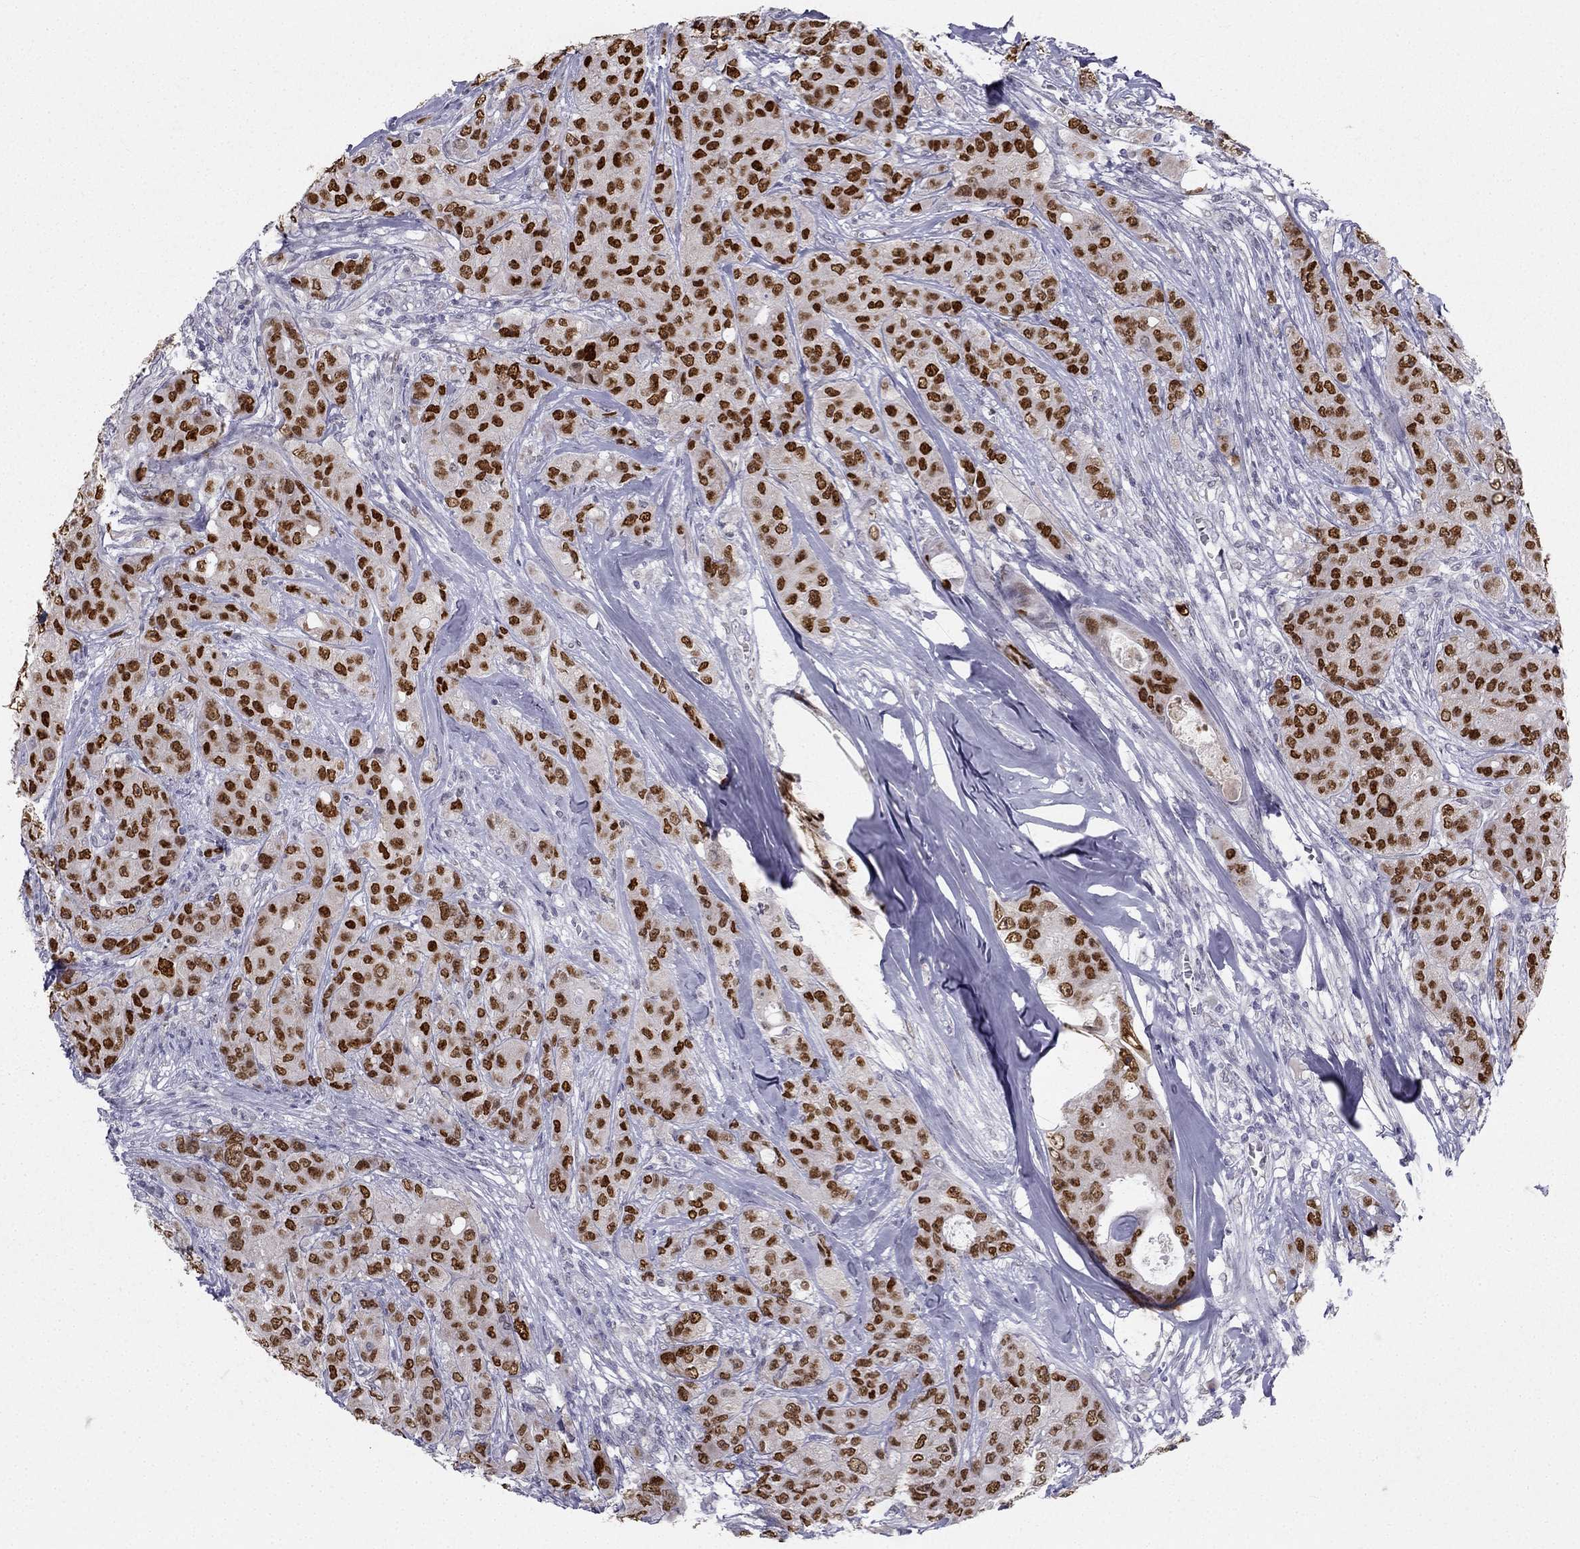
{"staining": {"intensity": "strong", "quantity": ">75%", "location": "nuclear"}, "tissue": "breast cancer", "cell_type": "Tumor cells", "image_type": "cancer", "snomed": [{"axis": "morphology", "description": "Duct carcinoma"}, {"axis": "topography", "description": "Breast"}], "caption": "Breast cancer (infiltrating ductal carcinoma) was stained to show a protein in brown. There is high levels of strong nuclear expression in about >75% of tumor cells. The staining was performed using DAB (3,3'-diaminobenzidine), with brown indicating positive protein expression. Nuclei are stained blue with hematoxylin.", "gene": "TRPS1", "patient": {"sex": "female", "age": 43}}